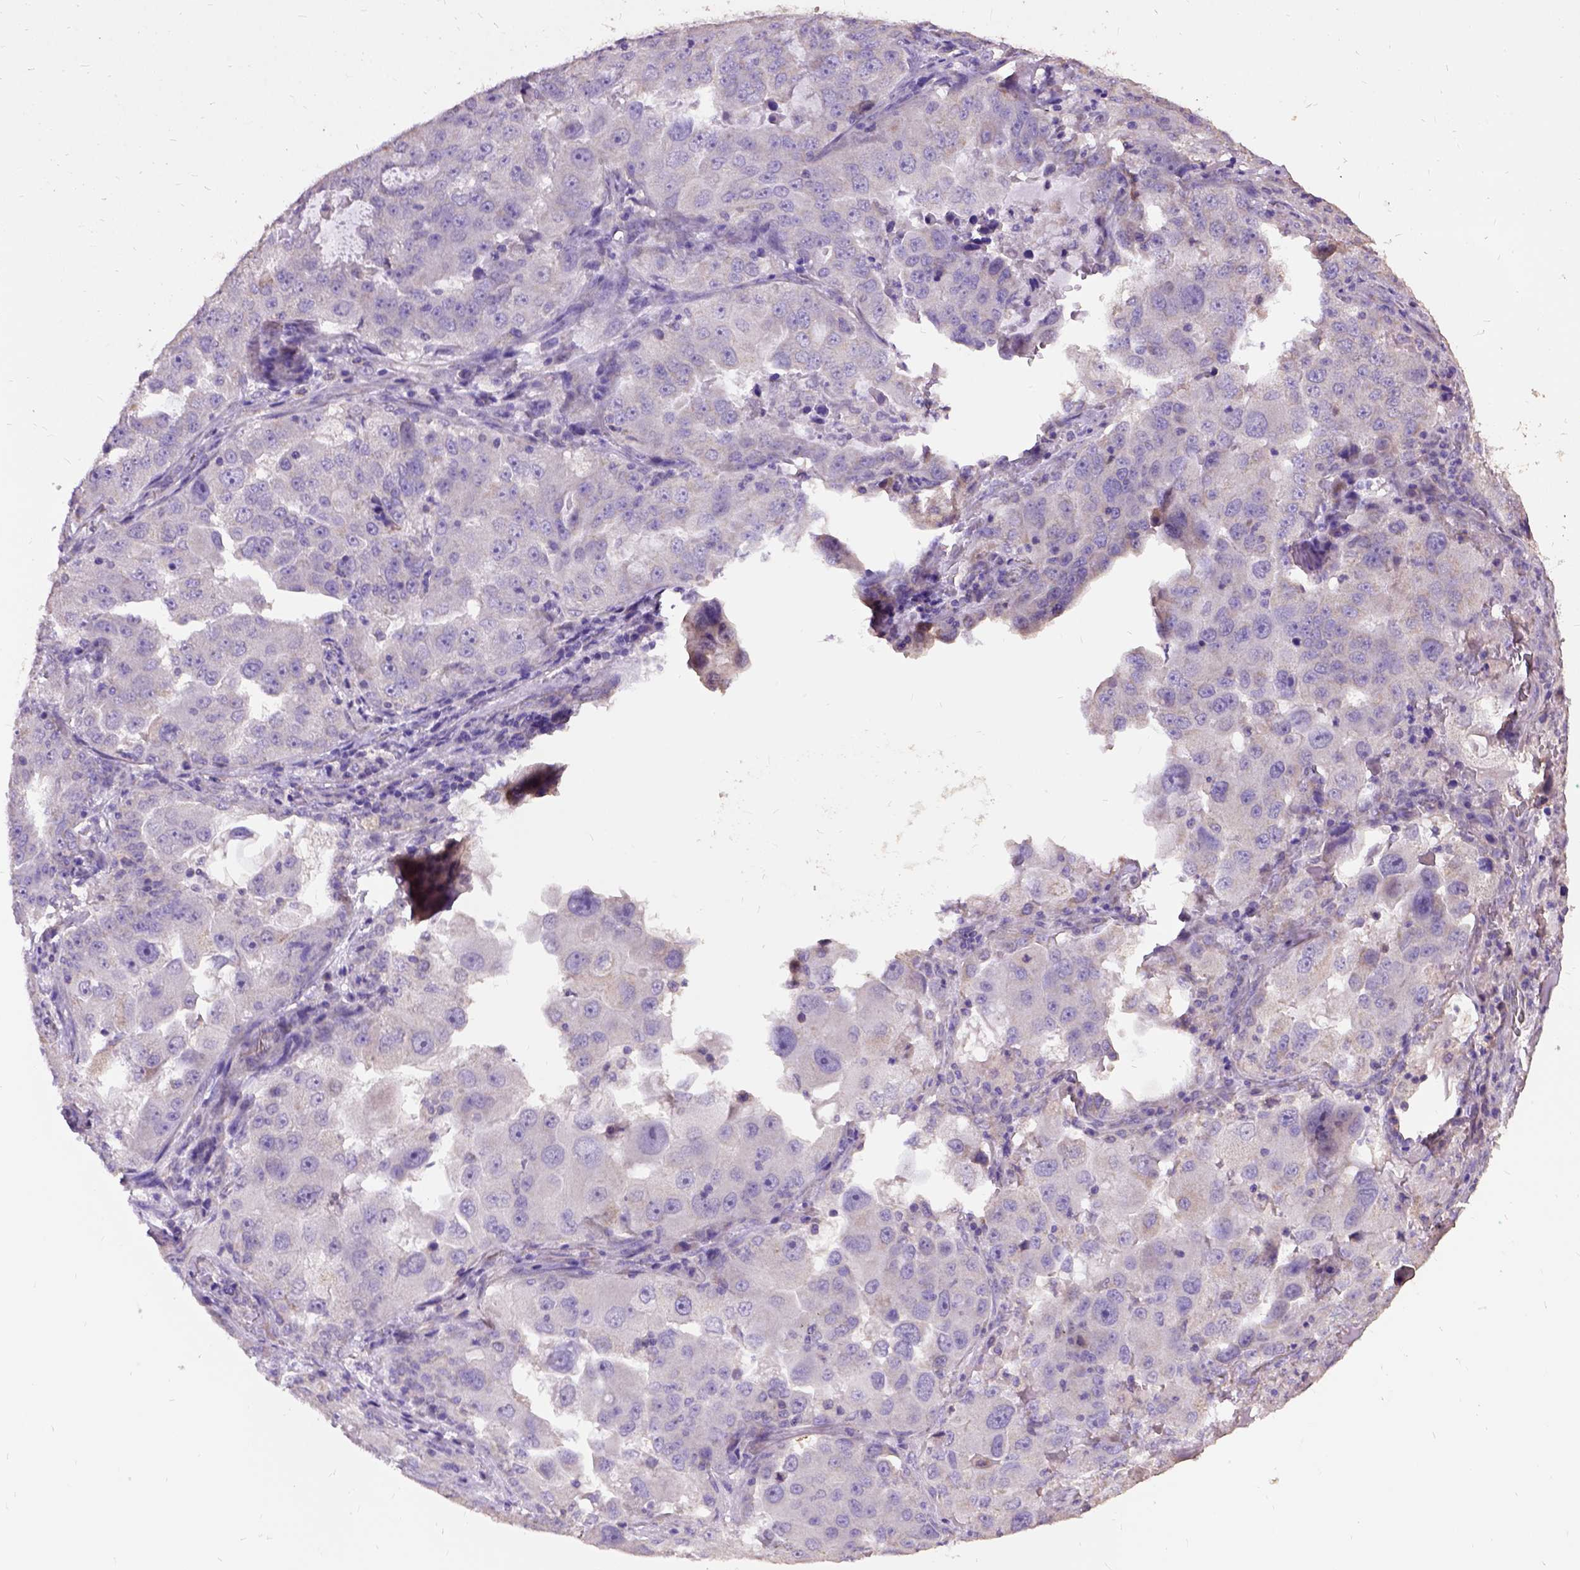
{"staining": {"intensity": "negative", "quantity": "none", "location": "none"}, "tissue": "lung cancer", "cell_type": "Tumor cells", "image_type": "cancer", "snomed": [{"axis": "morphology", "description": "Adenocarcinoma, NOS"}, {"axis": "topography", "description": "Lung"}], "caption": "There is no significant staining in tumor cells of lung adenocarcinoma.", "gene": "DQX1", "patient": {"sex": "female", "age": 61}}